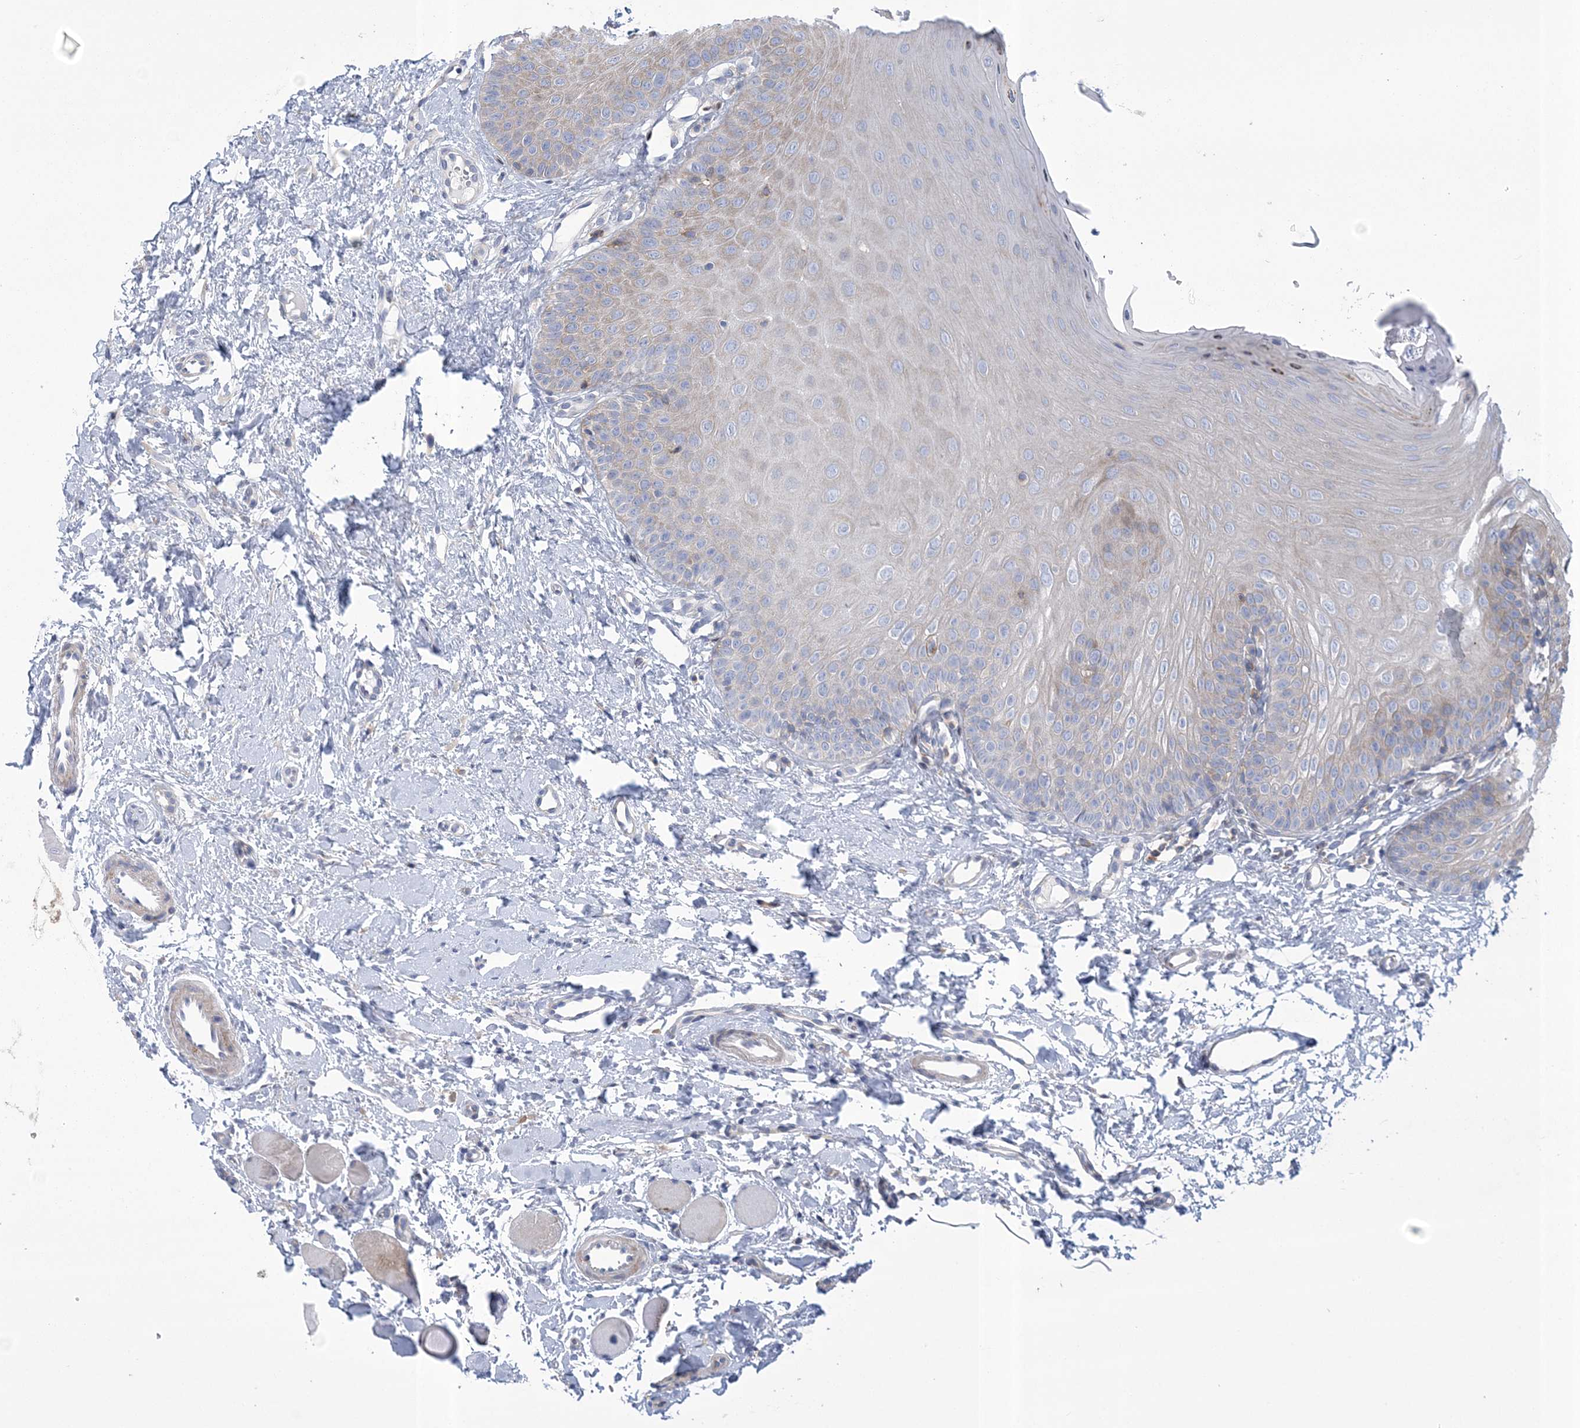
{"staining": {"intensity": "moderate", "quantity": "<25%", "location": "cytoplasmic/membranous"}, "tissue": "oral mucosa", "cell_type": "Squamous epithelial cells", "image_type": "normal", "snomed": [{"axis": "morphology", "description": "Normal tissue, NOS"}, {"axis": "topography", "description": "Oral tissue"}], "caption": "Immunohistochemical staining of benign human oral mucosa reveals low levels of moderate cytoplasmic/membranous positivity in approximately <25% of squamous epithelial cells. (DAB (3,3'-diaminobenzidine) IHC, brown staining for protein, blue staining for nuclei).", "gene": "ARSJ", "patient": {"sex": "female", "age": 68}}